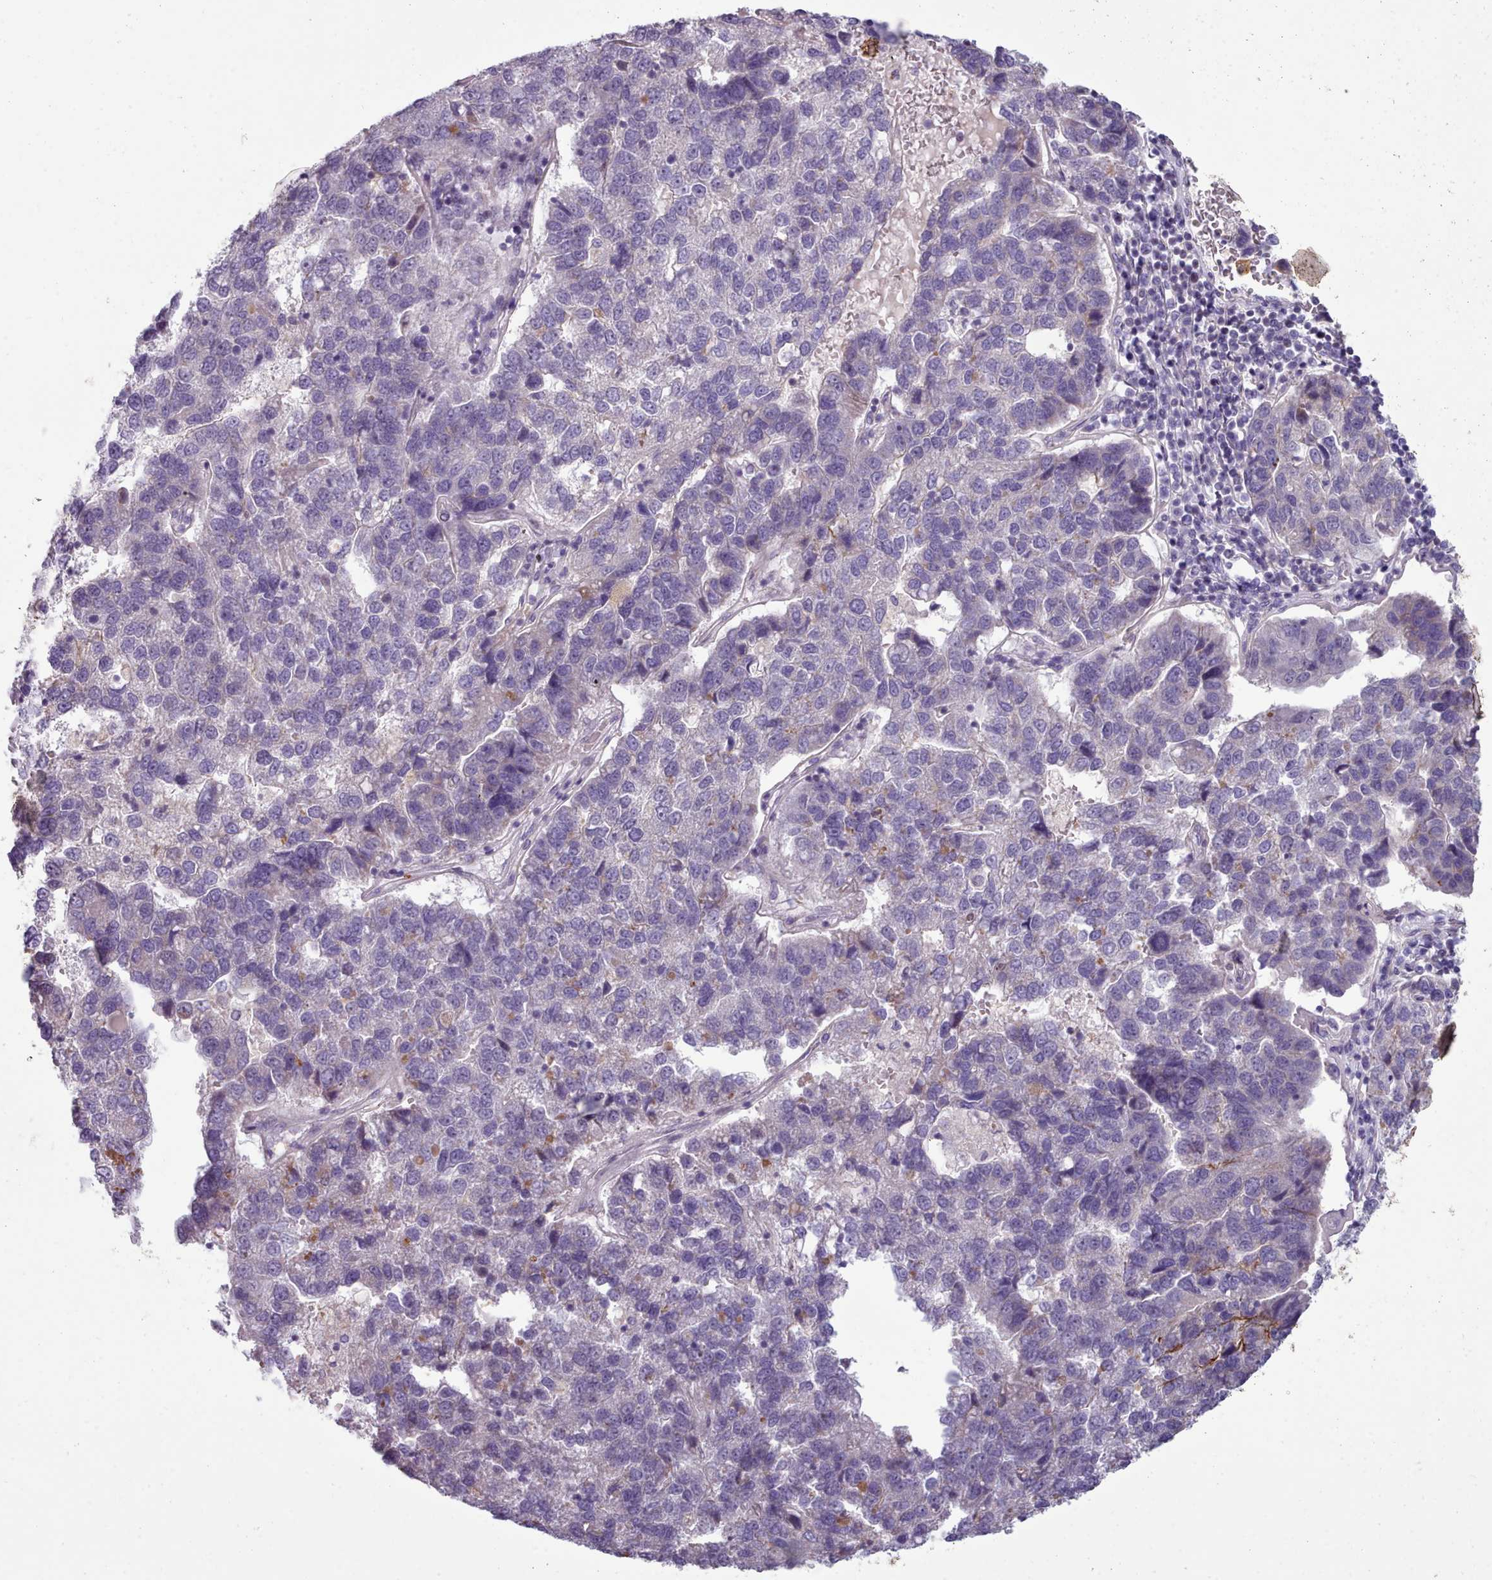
{"staining": {"intensity": "negative", "quantity": "none", "location": "none"}, "tissue": "pancreatic cancer", "cell_type": "Tumor cells", "image_type": "cancer", "snomed": [{"axis": "morphology", "description": "Adenocarcinoma, NOS"}, {"axis": "topography", "description": "Pancreas"}], "caption": "Pancreatic cancer (adenocarcinoma) was stained to show a protein in brown. There is no significant staining in tumor cells.", "gene": "SLC52A3", "patient": {"sex": "female", "age": 61}}